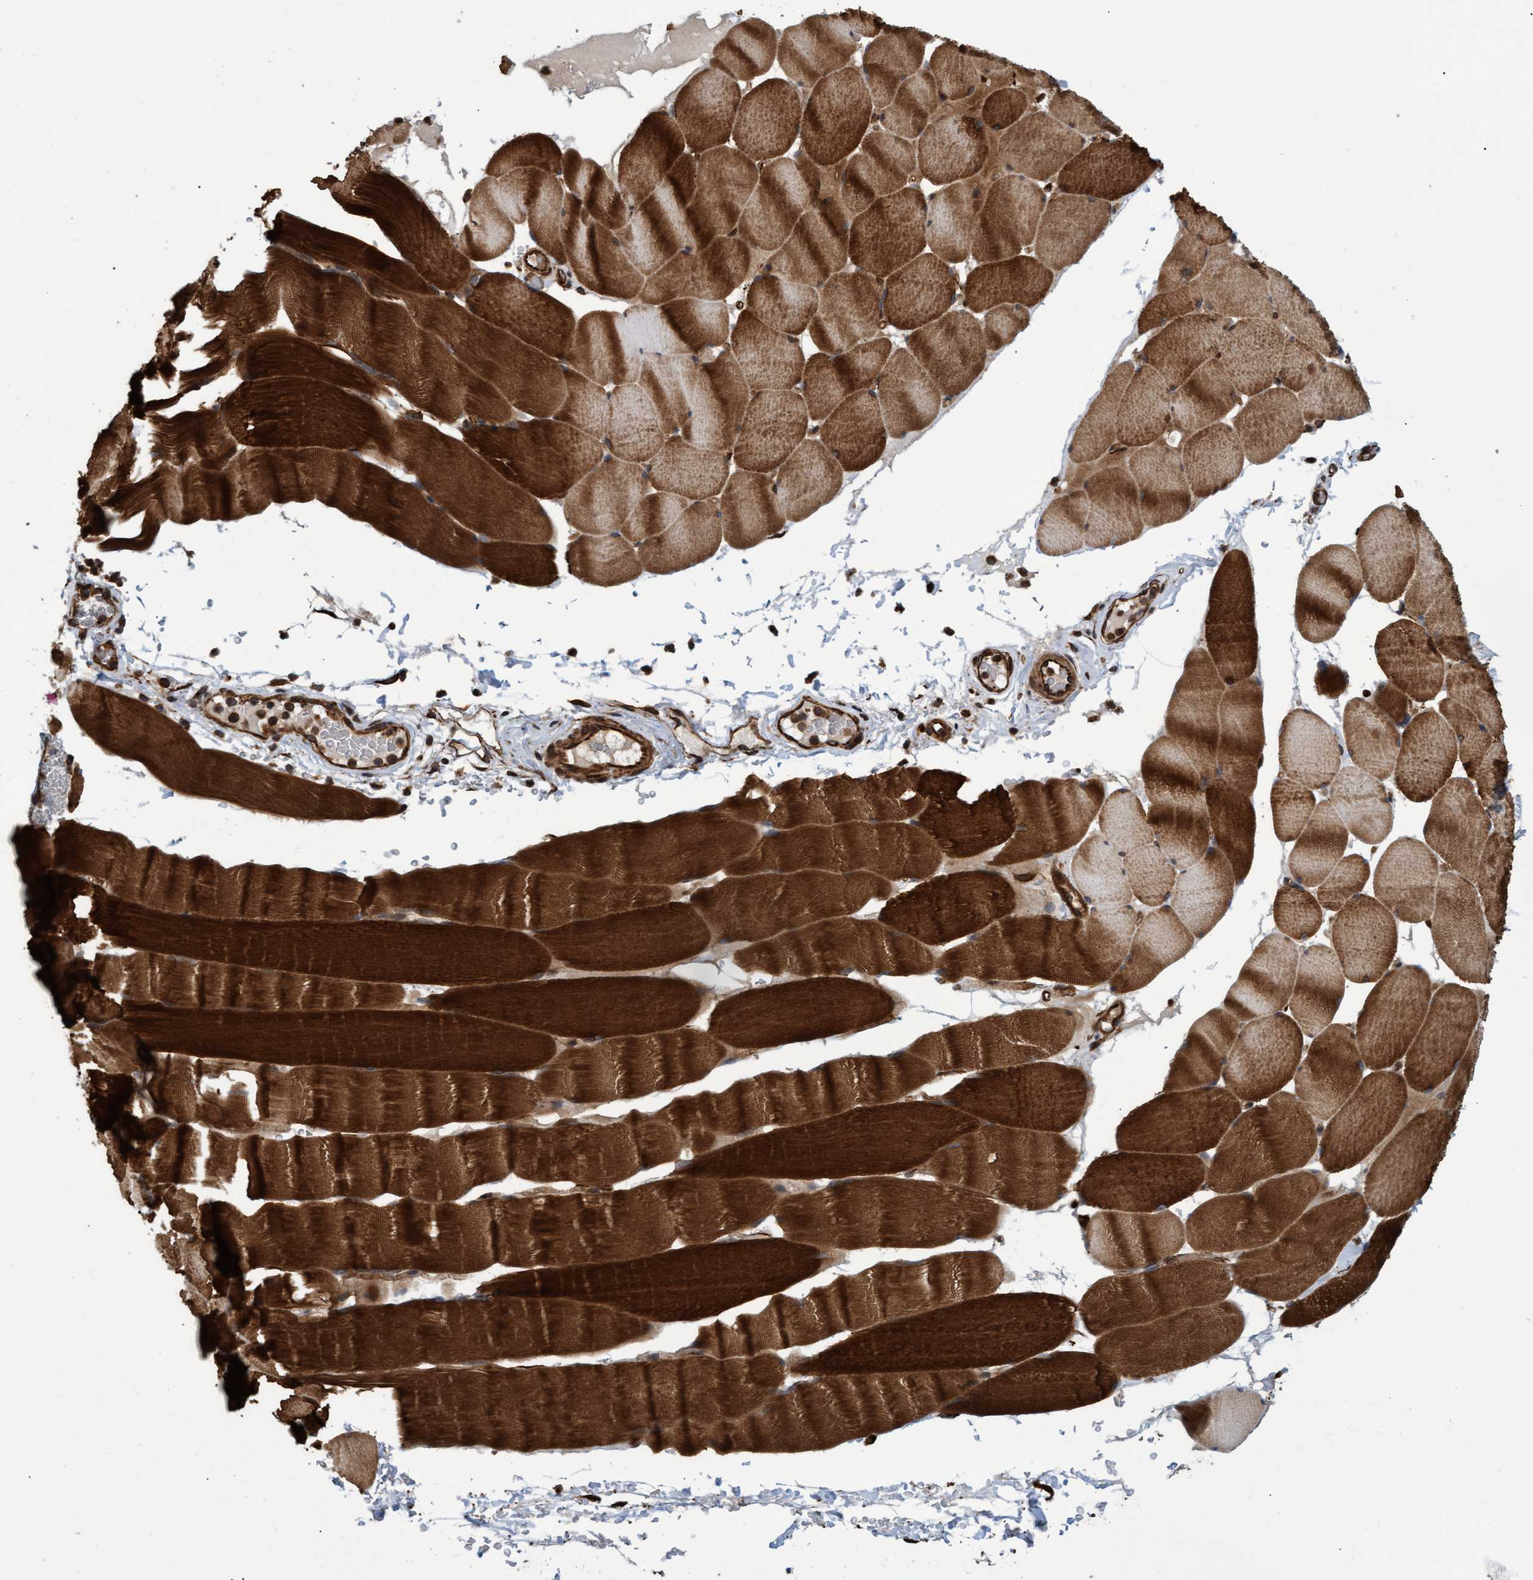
{"staining": {"intensity": "strong", "quantity": ">75%", "location": "cytoplasmic/membranous"}, "tissue": "skeletal muscle", "cell_type": "Myocytes", "image_type": "normal", "snomed": [{"axis": "morphology", "description": "Normal tissue, NOS"}, {"axis": "topography", "description": "Skeletal muscle"}], "caption": "Strong cytoplasmic/membranous expression for a protein is appreciated in approximately >75% of myocytes of benign skeletal muscle using immunohistochemistry.", "gene": "TNFRSF10B", "patient": {"sex": "male", "age": 62}}